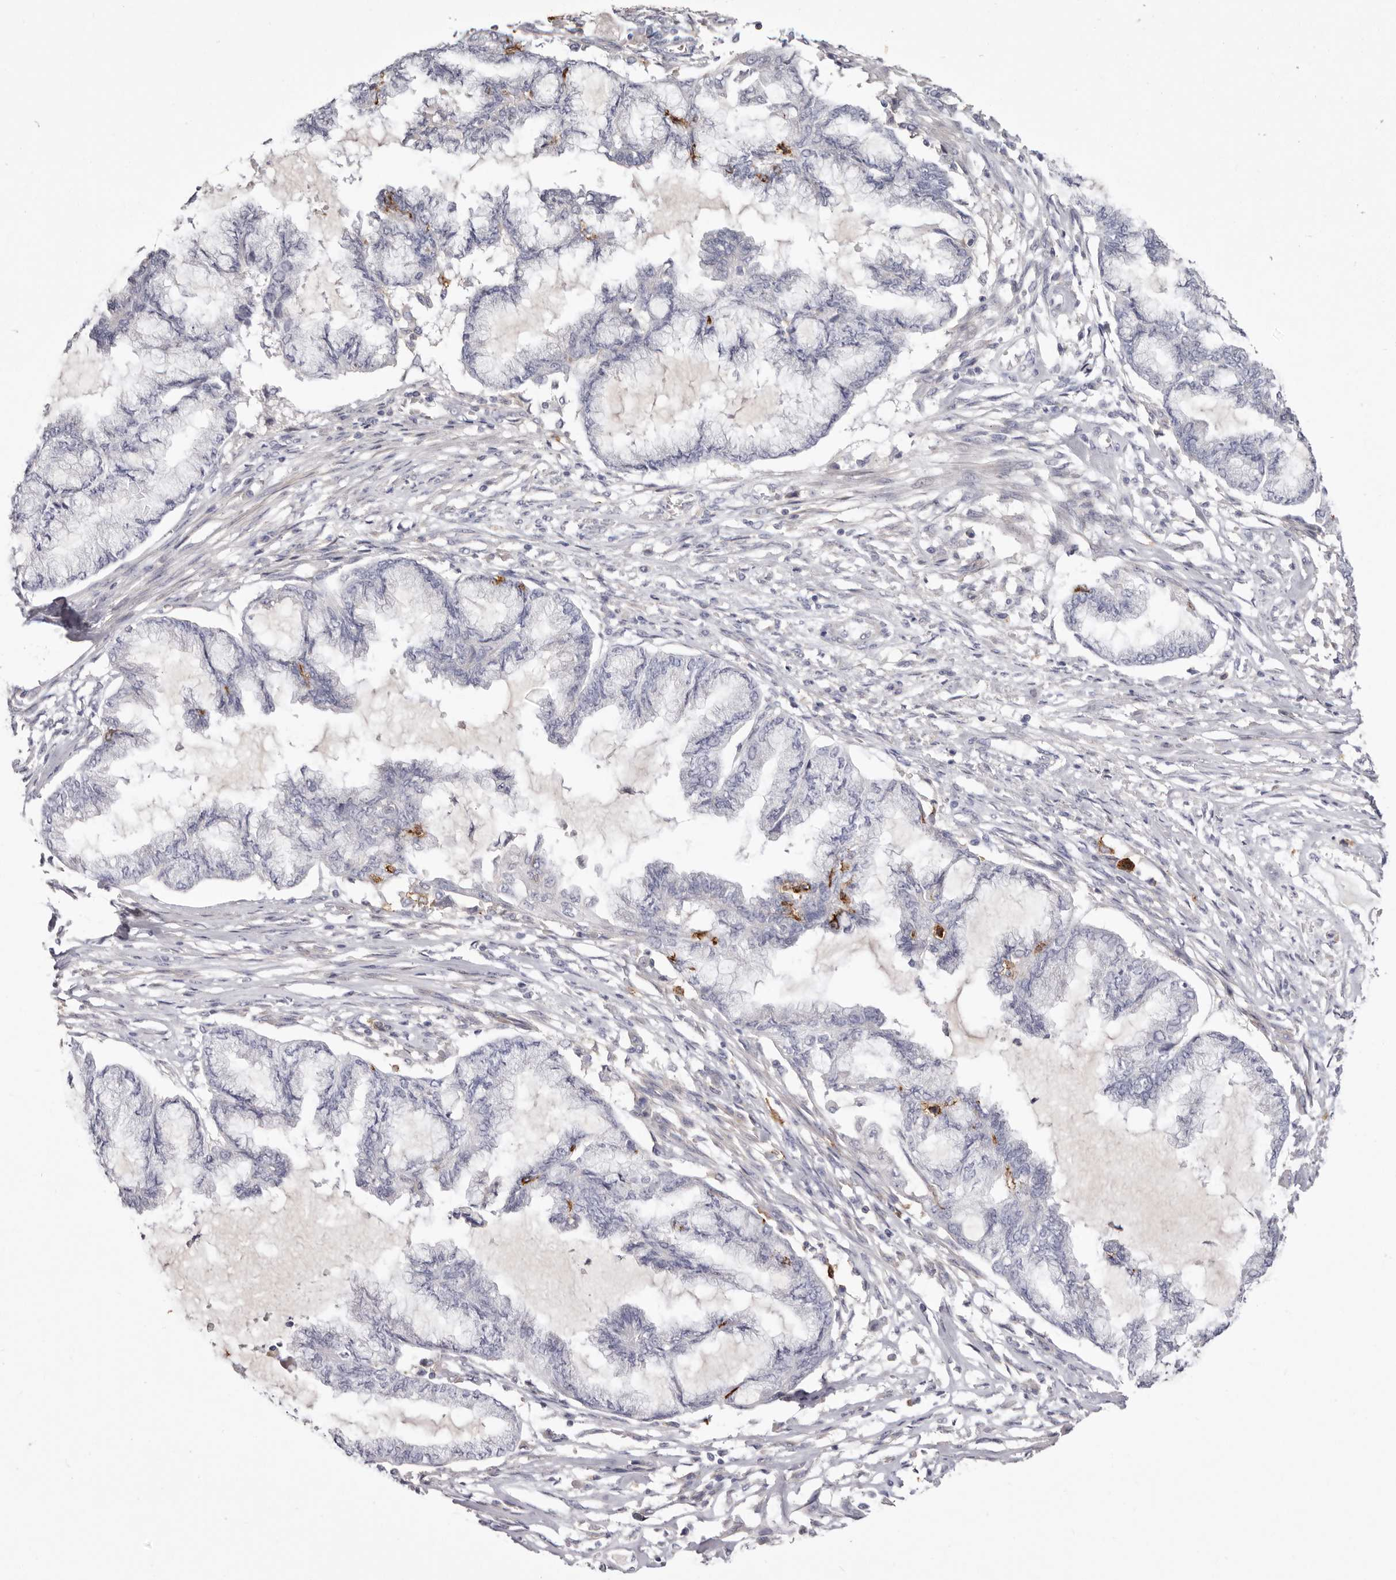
{"staining": {"intensity": "negative", "quantity": "none", "location": "none"}, "tissue": "endometrial cancer", "cell_type": "Tumor cells", "image_type": "cancer", "snomed": [{"axis": "morphology", "description": "Adenocarcinoma, NOS"}, {"axis": "topography", "description": "Endometrium"}], "caption": "Tumor cells show no significant protein staining in adenocarcinoma (endometrial).", "gene": "S1PR5", "patient": {"sex": "female", "age": 86}}